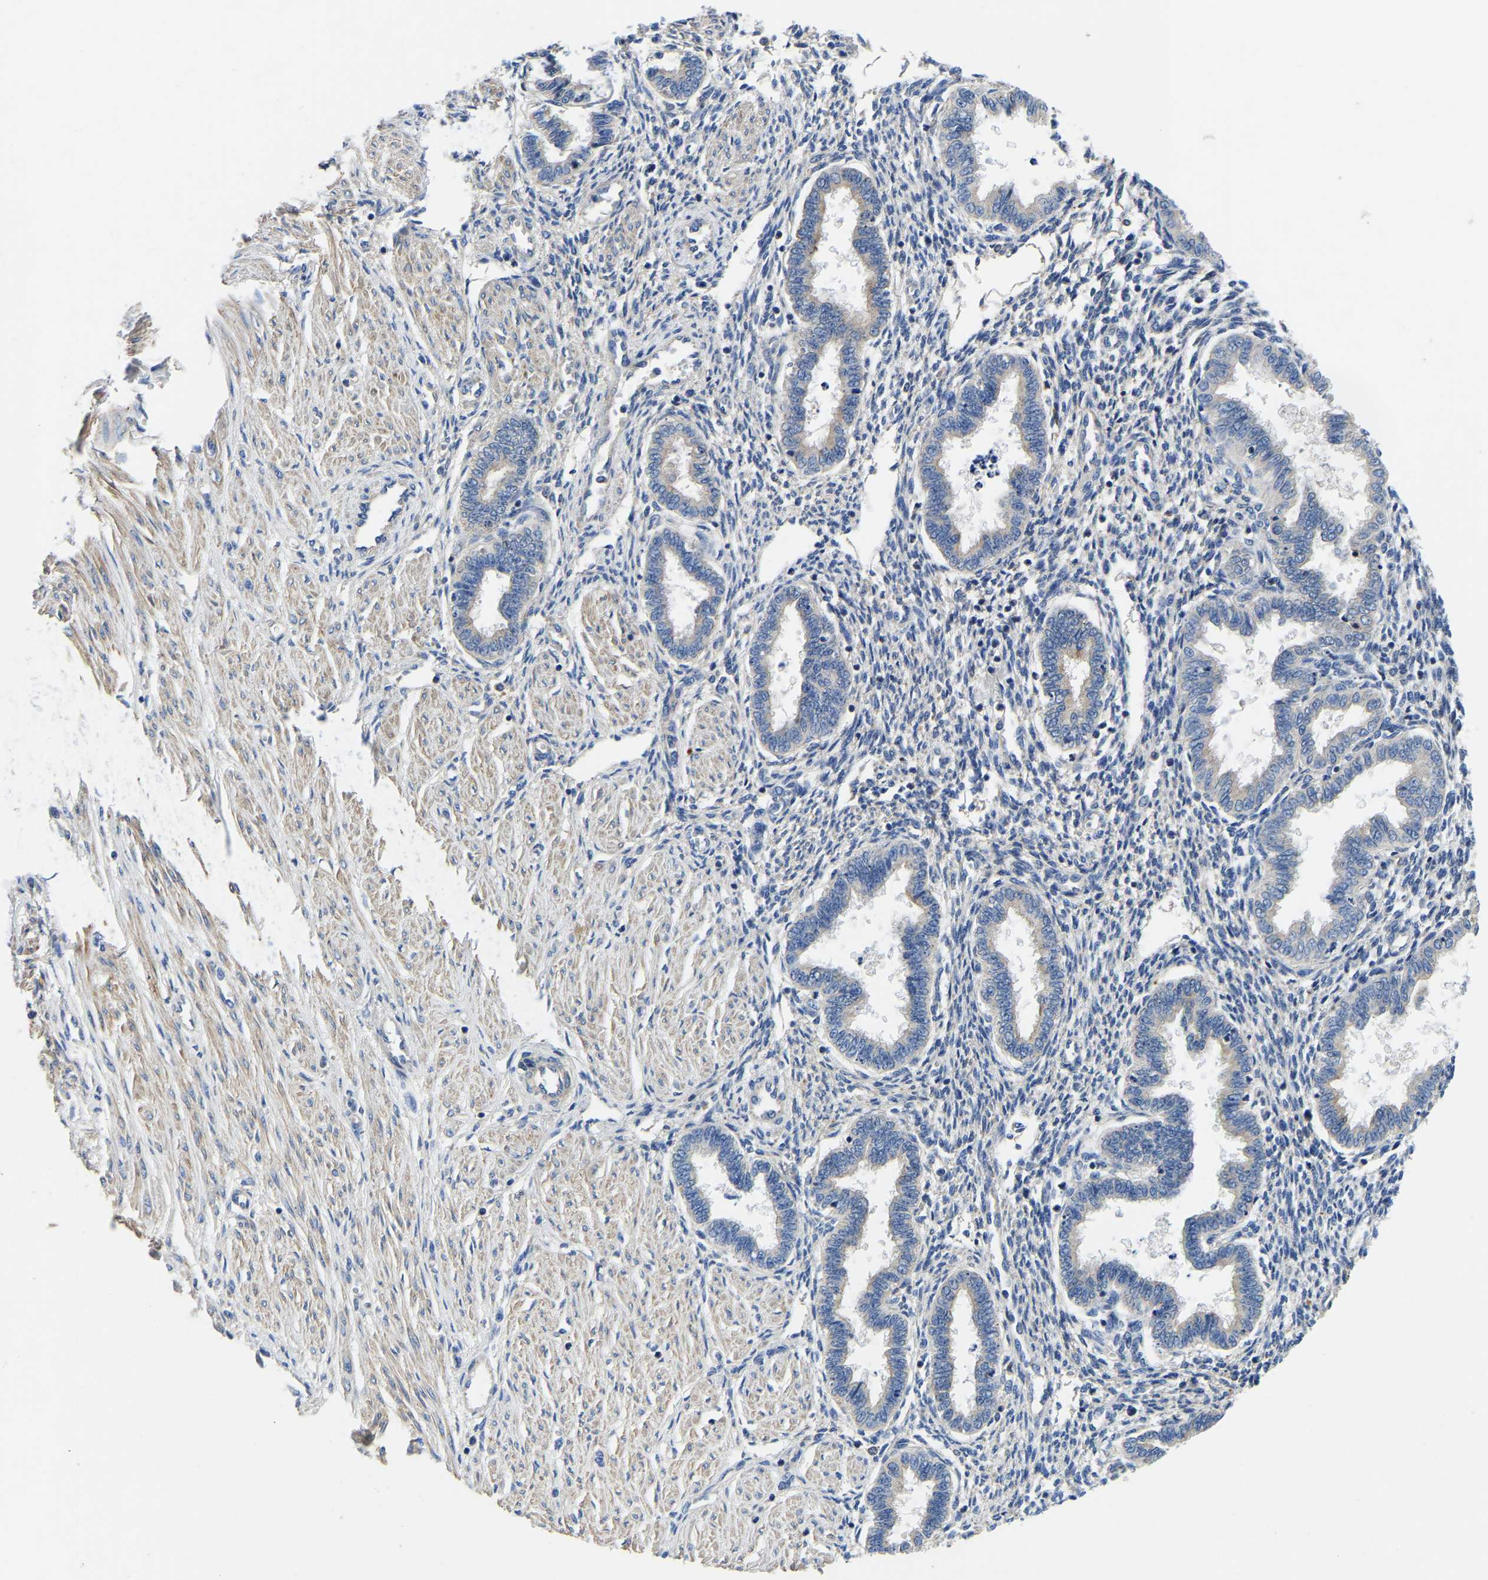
{"staining": {"intensity": "negative", "quantity": "none", "location": "none"}, "tissue": "endometrium", "cell_type": "Cells in endometrial stroma", "image_type": "normal", "snomed": [{"axis": "morphology", "description": "Normal tissue, NOS"}, {"axis": "topography", "description": "Endometrium"}], "caption": "The image exhibits no significant positivity in cells in endometrial stroma of endometrium.", "gene": "STAT2", "patient": {"sex": "female", "age": 33}}